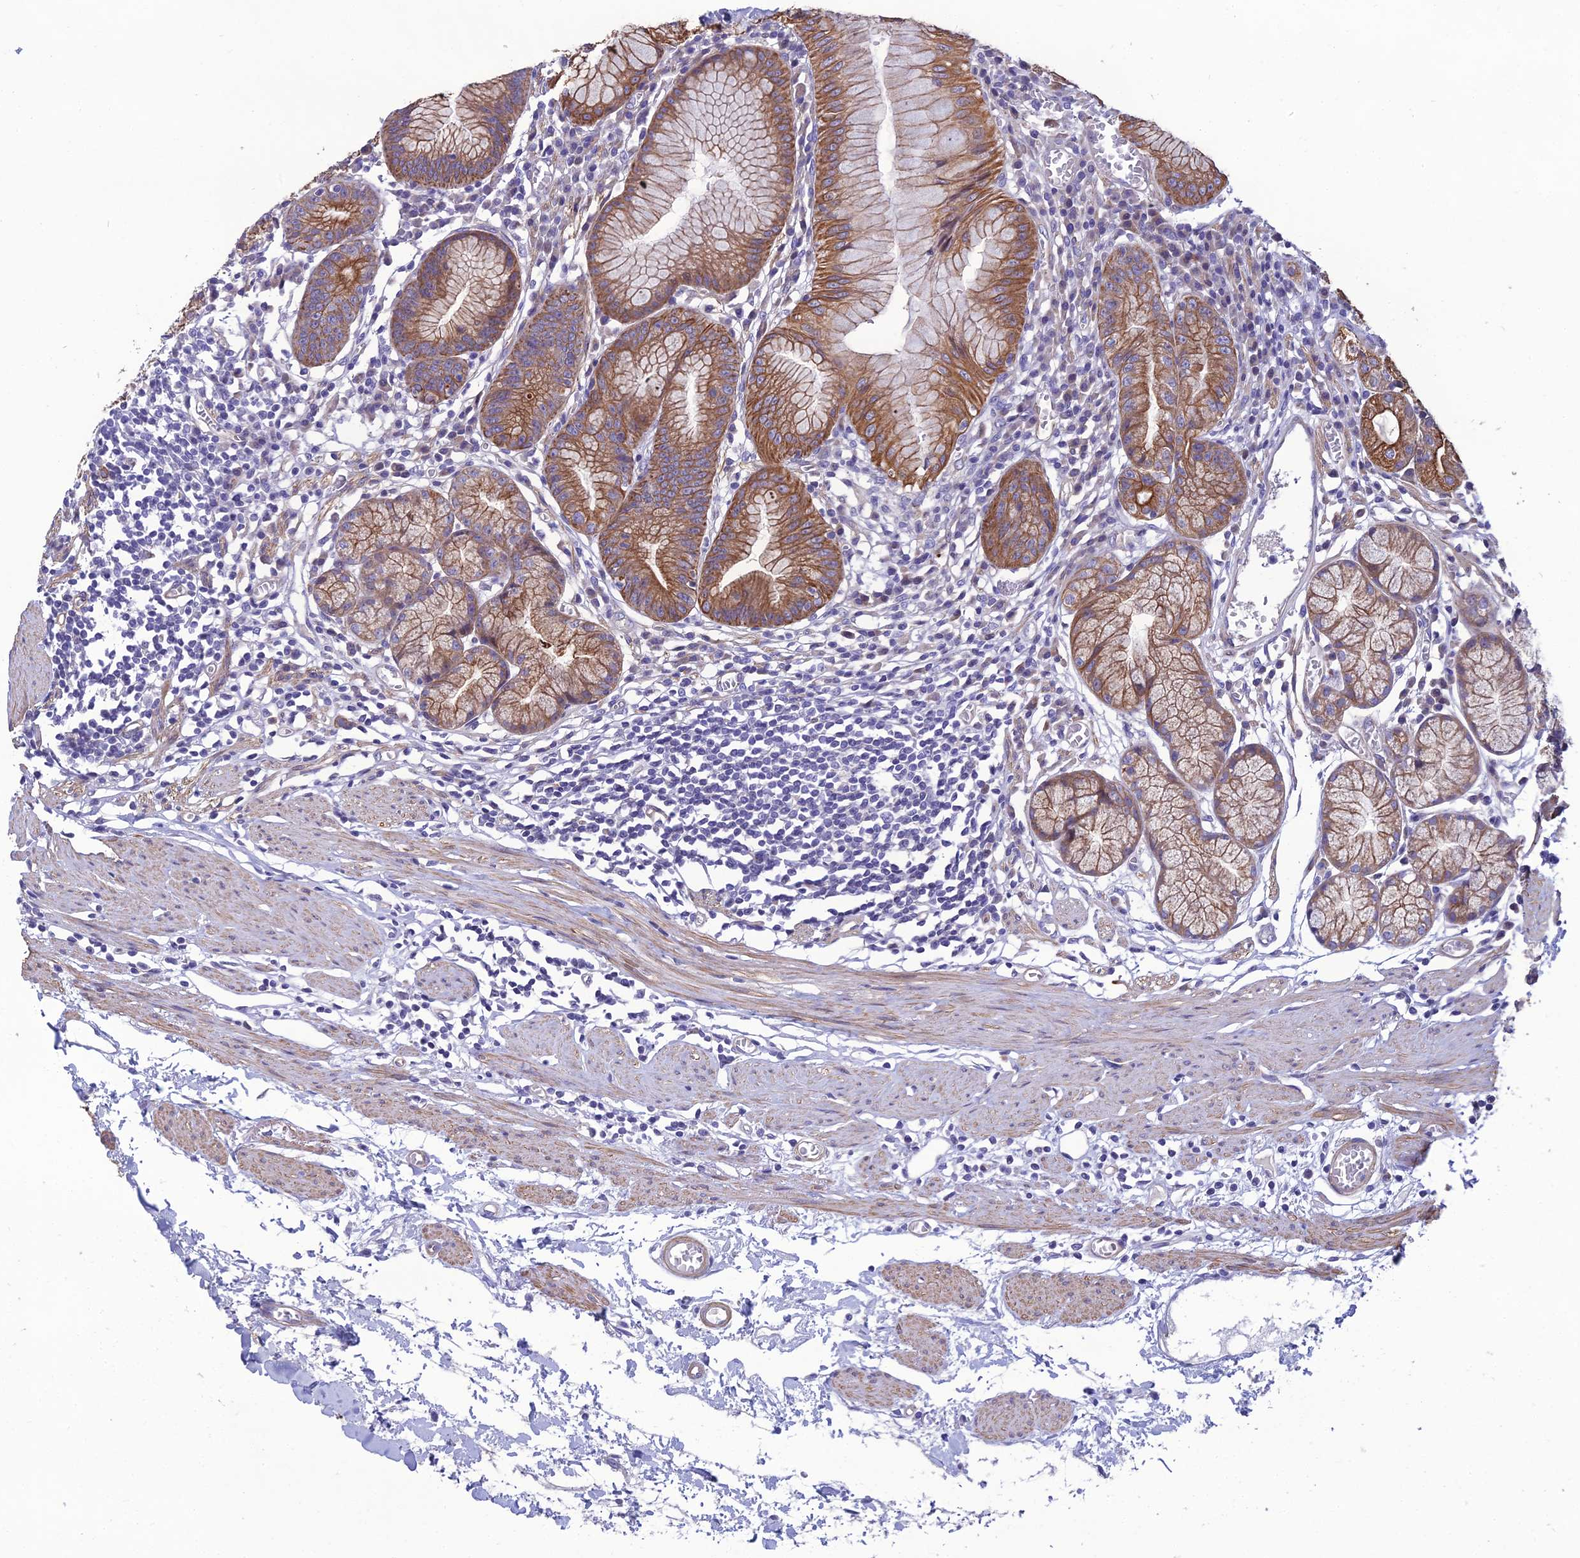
{"staining": {"intensity": "moderate", "quantity": ">75%", "location": "cytoplasmic/membranous"}, "tissue": "stomach", "cell_type": "Glandular cells", "image_type": "normal", "snomed": [{"axis": "morphology", "description": "Normal tissue, NOS"}, {"axis": "topography", "description": "Stomach"}], "caption": "The immunohistochemical stain highlights moderate cytoplasmic/membranous positivity in glandular cells of normal stomach. The protein is shown in brown color, while the nuclei are stained blue.", "gene": "LZTS2", "patient": {"sex": "male", "age": 55}}